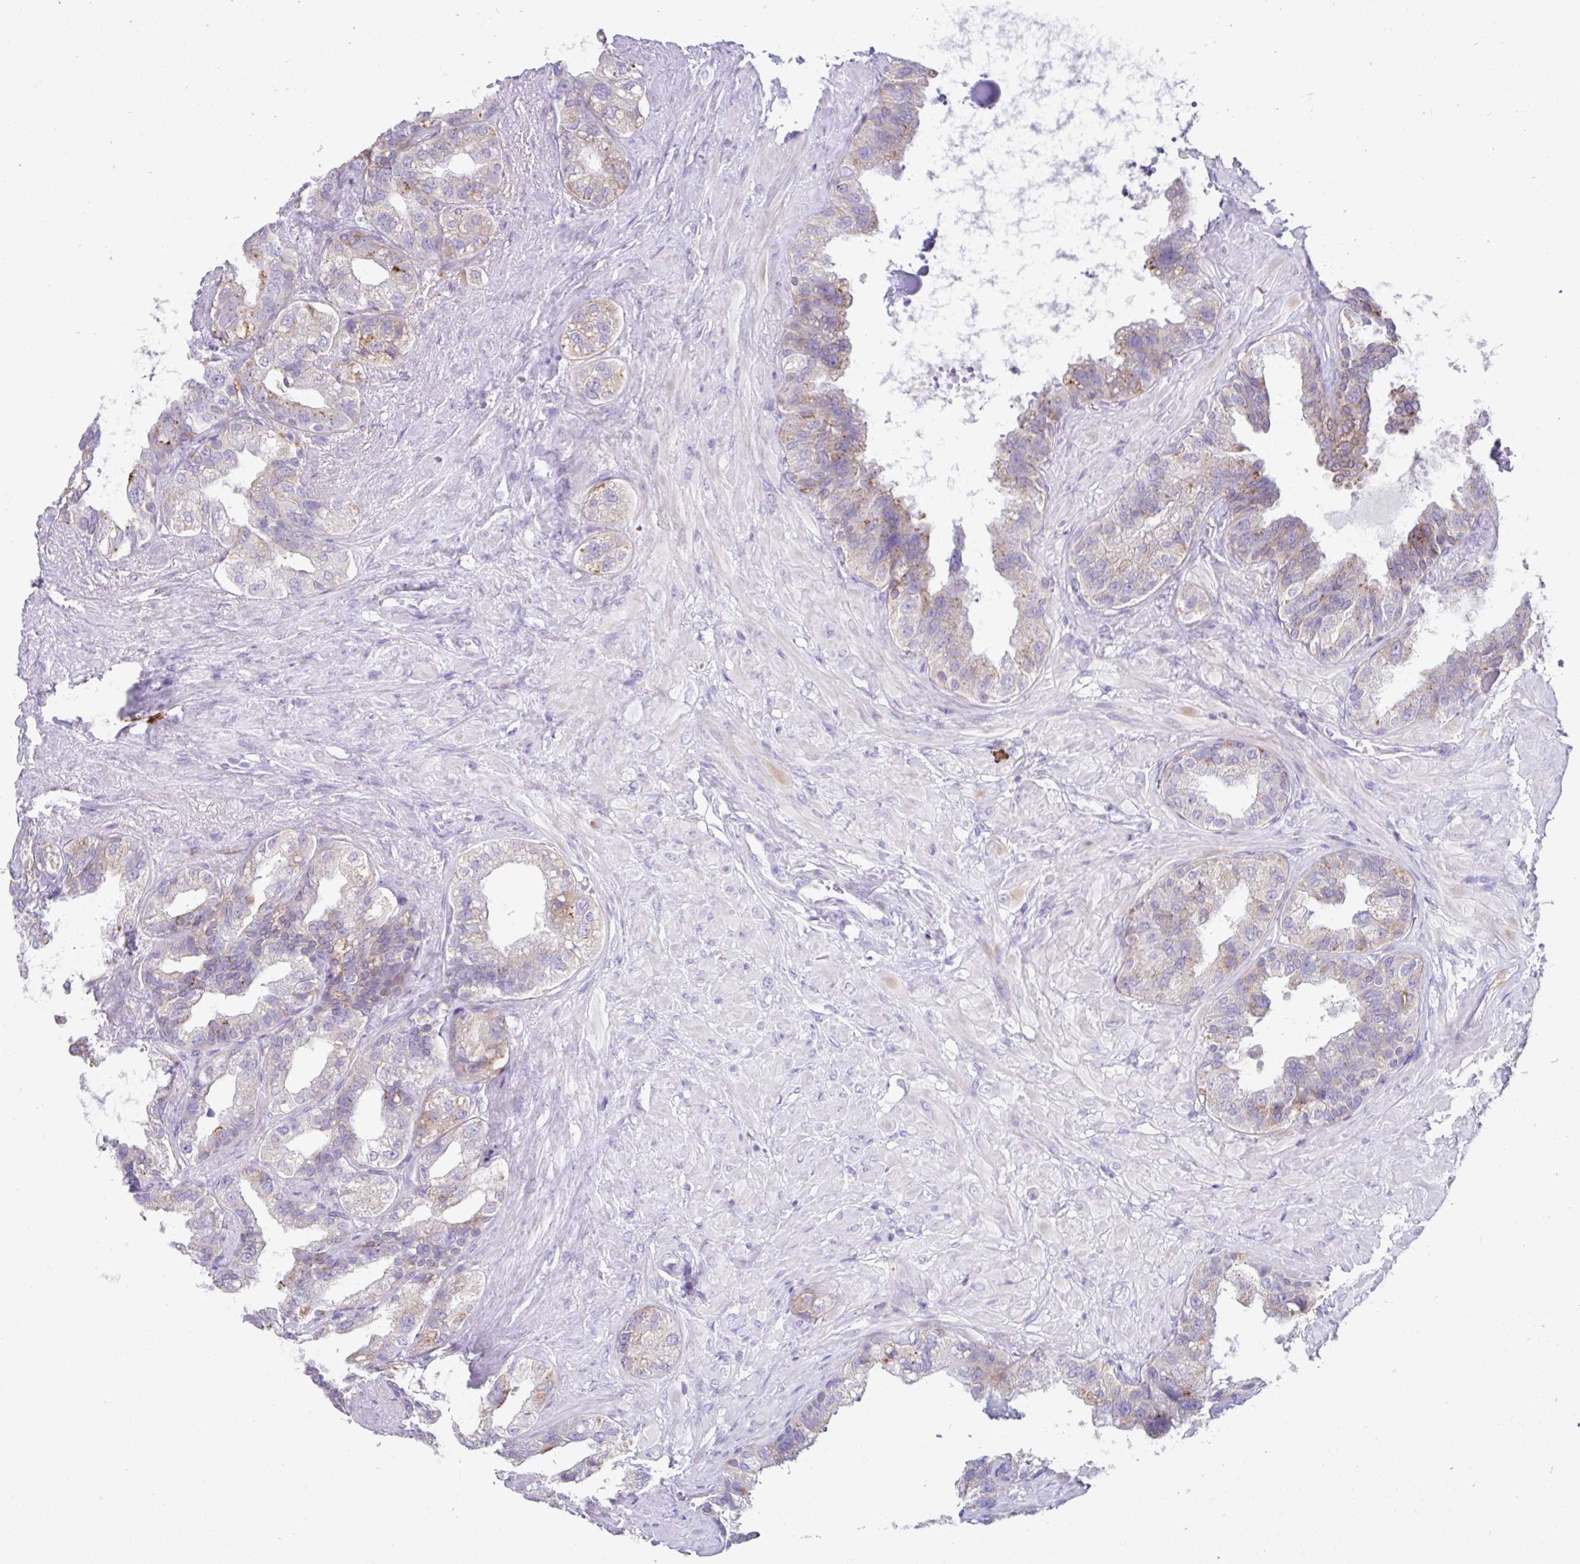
{"staining": {"intensity": "moderate", "quantity": "25%-75%", "location": "cytoplasmic/membranous"}, "tissue": "seminal vesicle", "cell_type": "Glandular cells", "image_type": "normal", "snomed": [{"axis": "morphology", "description": "Normal tissue, NOS"}, {"axis": "topography", "description": "Seminal veicle"}, {"axis": "topography", "description": "Peripheral nerve tissue"}], "caption": "Glandular cells show medium levels of moderate cytoplasmic/membranous positivity in about 25%-75% of cells in unremarkable human seminal vesicle.", "gene": "ZNF33A", "patient": {"sex": "male", "age": 76}}